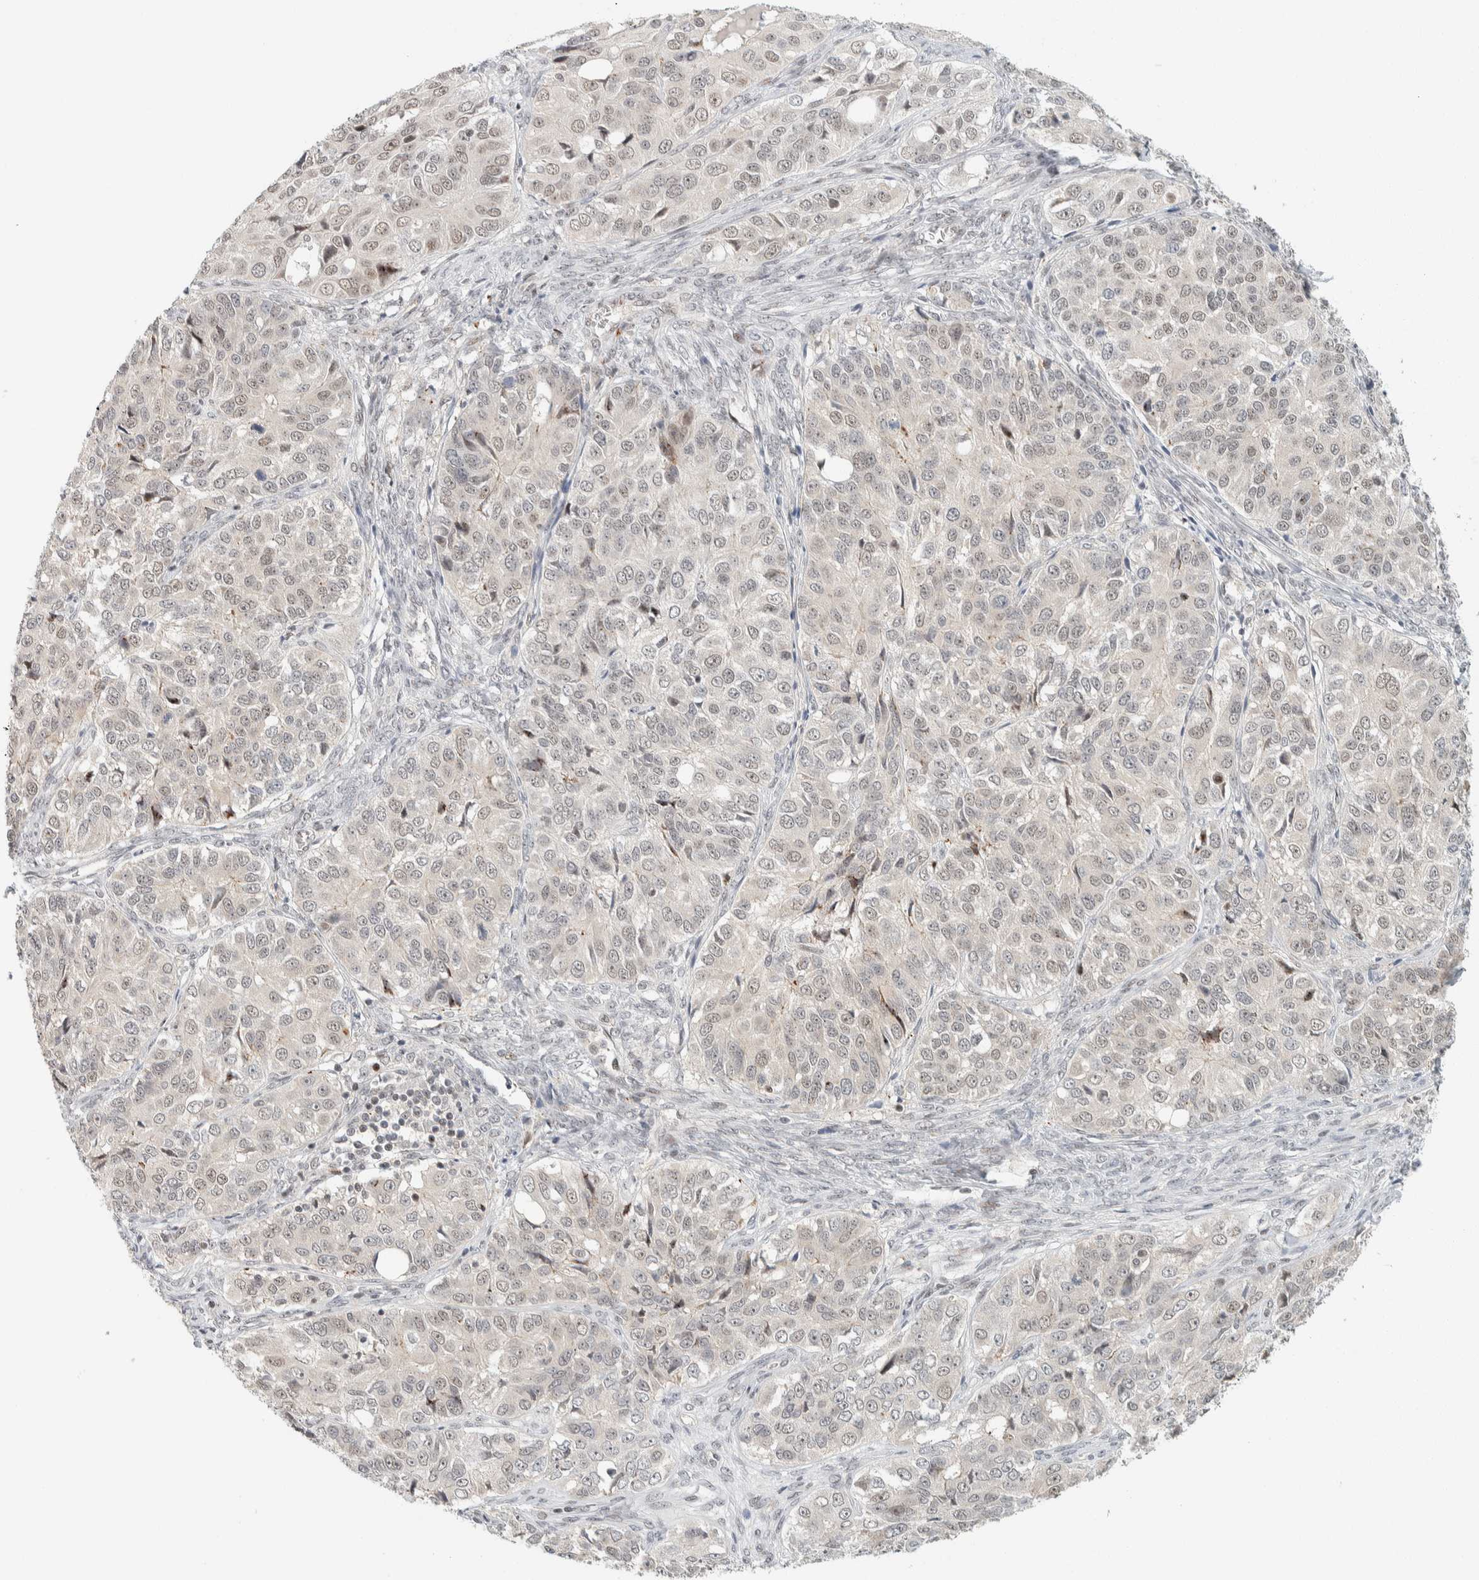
{"staining": {"intensity": "weak", "quantity": "<25%", "location": "nuclear"}, "tissue": "ovarian cancer", "cell_type": "Tumor cells", "image_type": "cancer", "snomed": [{"axis": "morphology", "description": "Carcinoma, endometroid"}, {"axis": "topography", "description": "Ovary"}], "caption": "Ovarian cancer (endometroid carcinoma) was stained to show a protein in brown. There is no significant expression in tumor cells. (DAB (3,3'-diaminobenzidine) immunohistochemistry visualized using brightfield microscopy, high magnification).", "gene": "ZBTB2", "patient": {"sex": "female", "age": 51}}